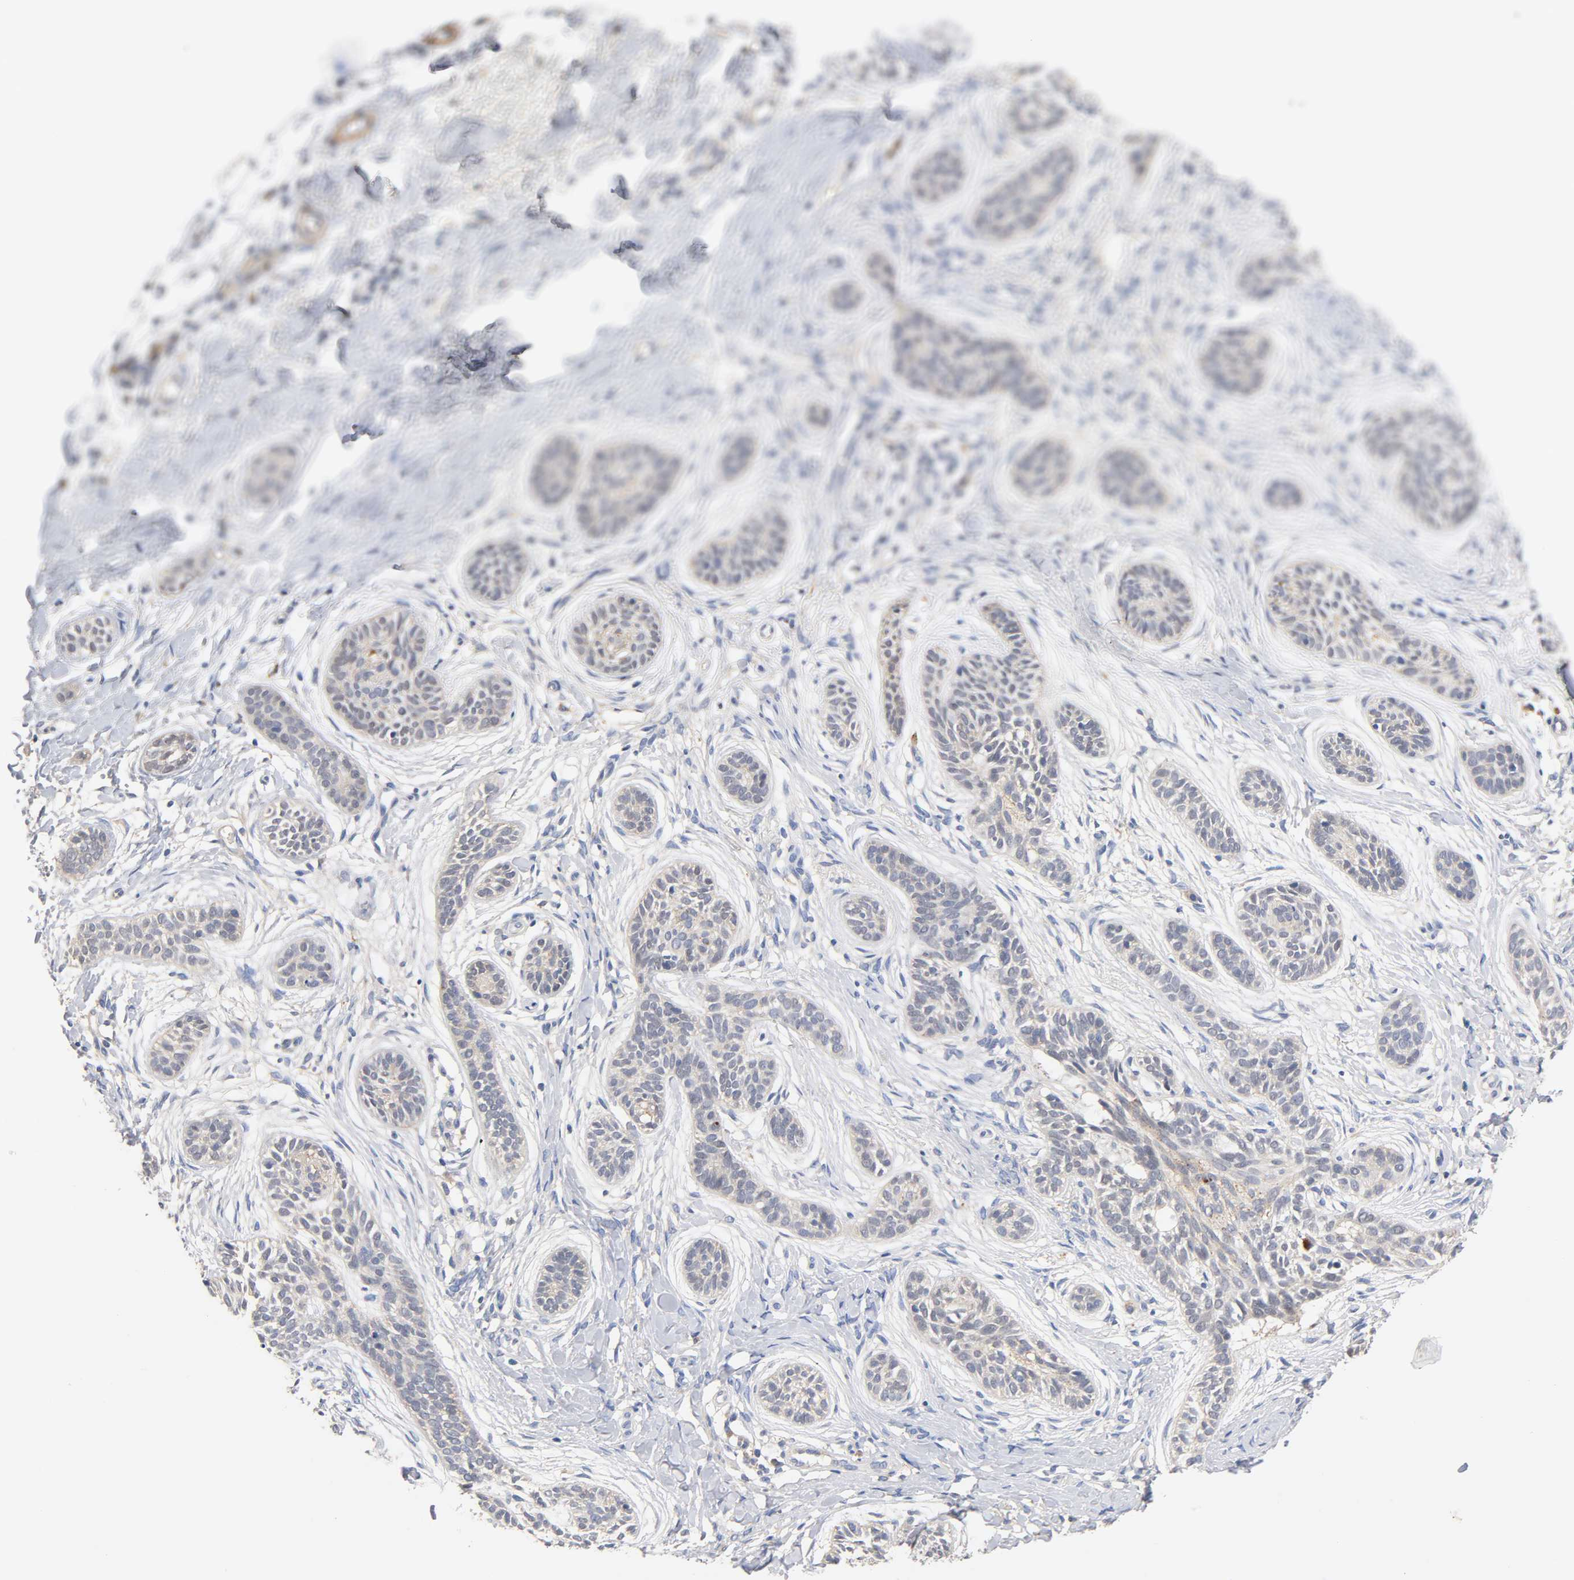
{"staining": {"intensity": "negative", "quantity": "none", "location": "none"}, "tissue": "skin cancer", "cell_type": "Tumor cells", "image_type": "cancer", "snomed": [{"axis": "morphology", "description": "Normal tissue, NOS"}, {"axis": "morphology", "description": "Basal cell carcinoma"}, {"axis": "topography", "description": "Skin"}], "caption": "Skin cancer stained for a protein using IHC displays no positivity tumor cells.", "gene": "SEMA5A", "patient": {"sex": "male", "age": 63}}